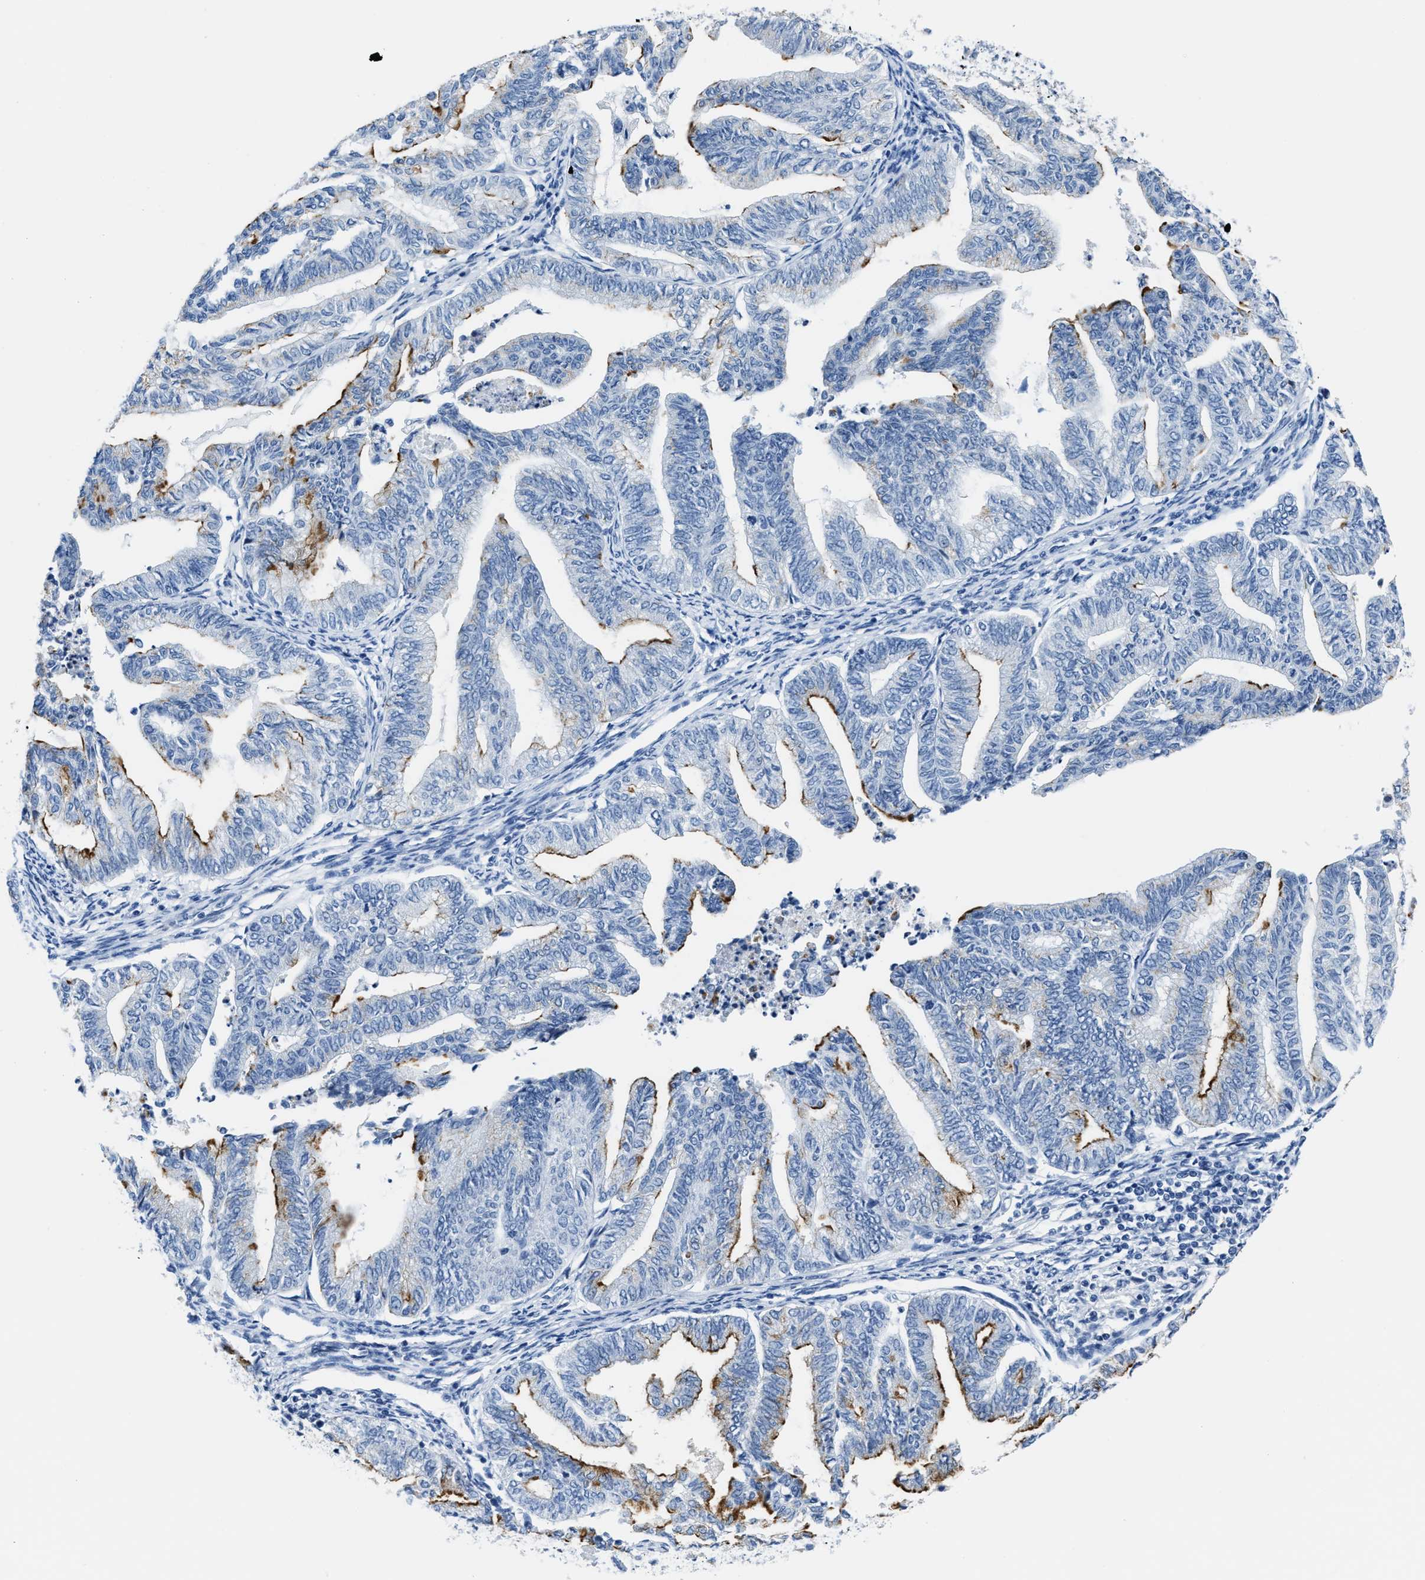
{"staining": {"intensity": "moderate", "quantity": "25%-75%", "location": "cytoplasmic/membranous"}, "tissue": "endometrial cancer", "cell_type": "Tumor cells", "image_type": "cancer", "snomed": [{"axis": "morphology", "description": "Adenocarcinoma, NOS"}, {"axis": "topography", "description": "Endometrium"}], "caption": "A brown stain shows moderate cytoplasmic/membranous positivity of a protein in endometrial cancer (adenocarcinoma) tumor cells.", "gene": "ASZ1", "patient": {"sex": "female", "age": 79}}